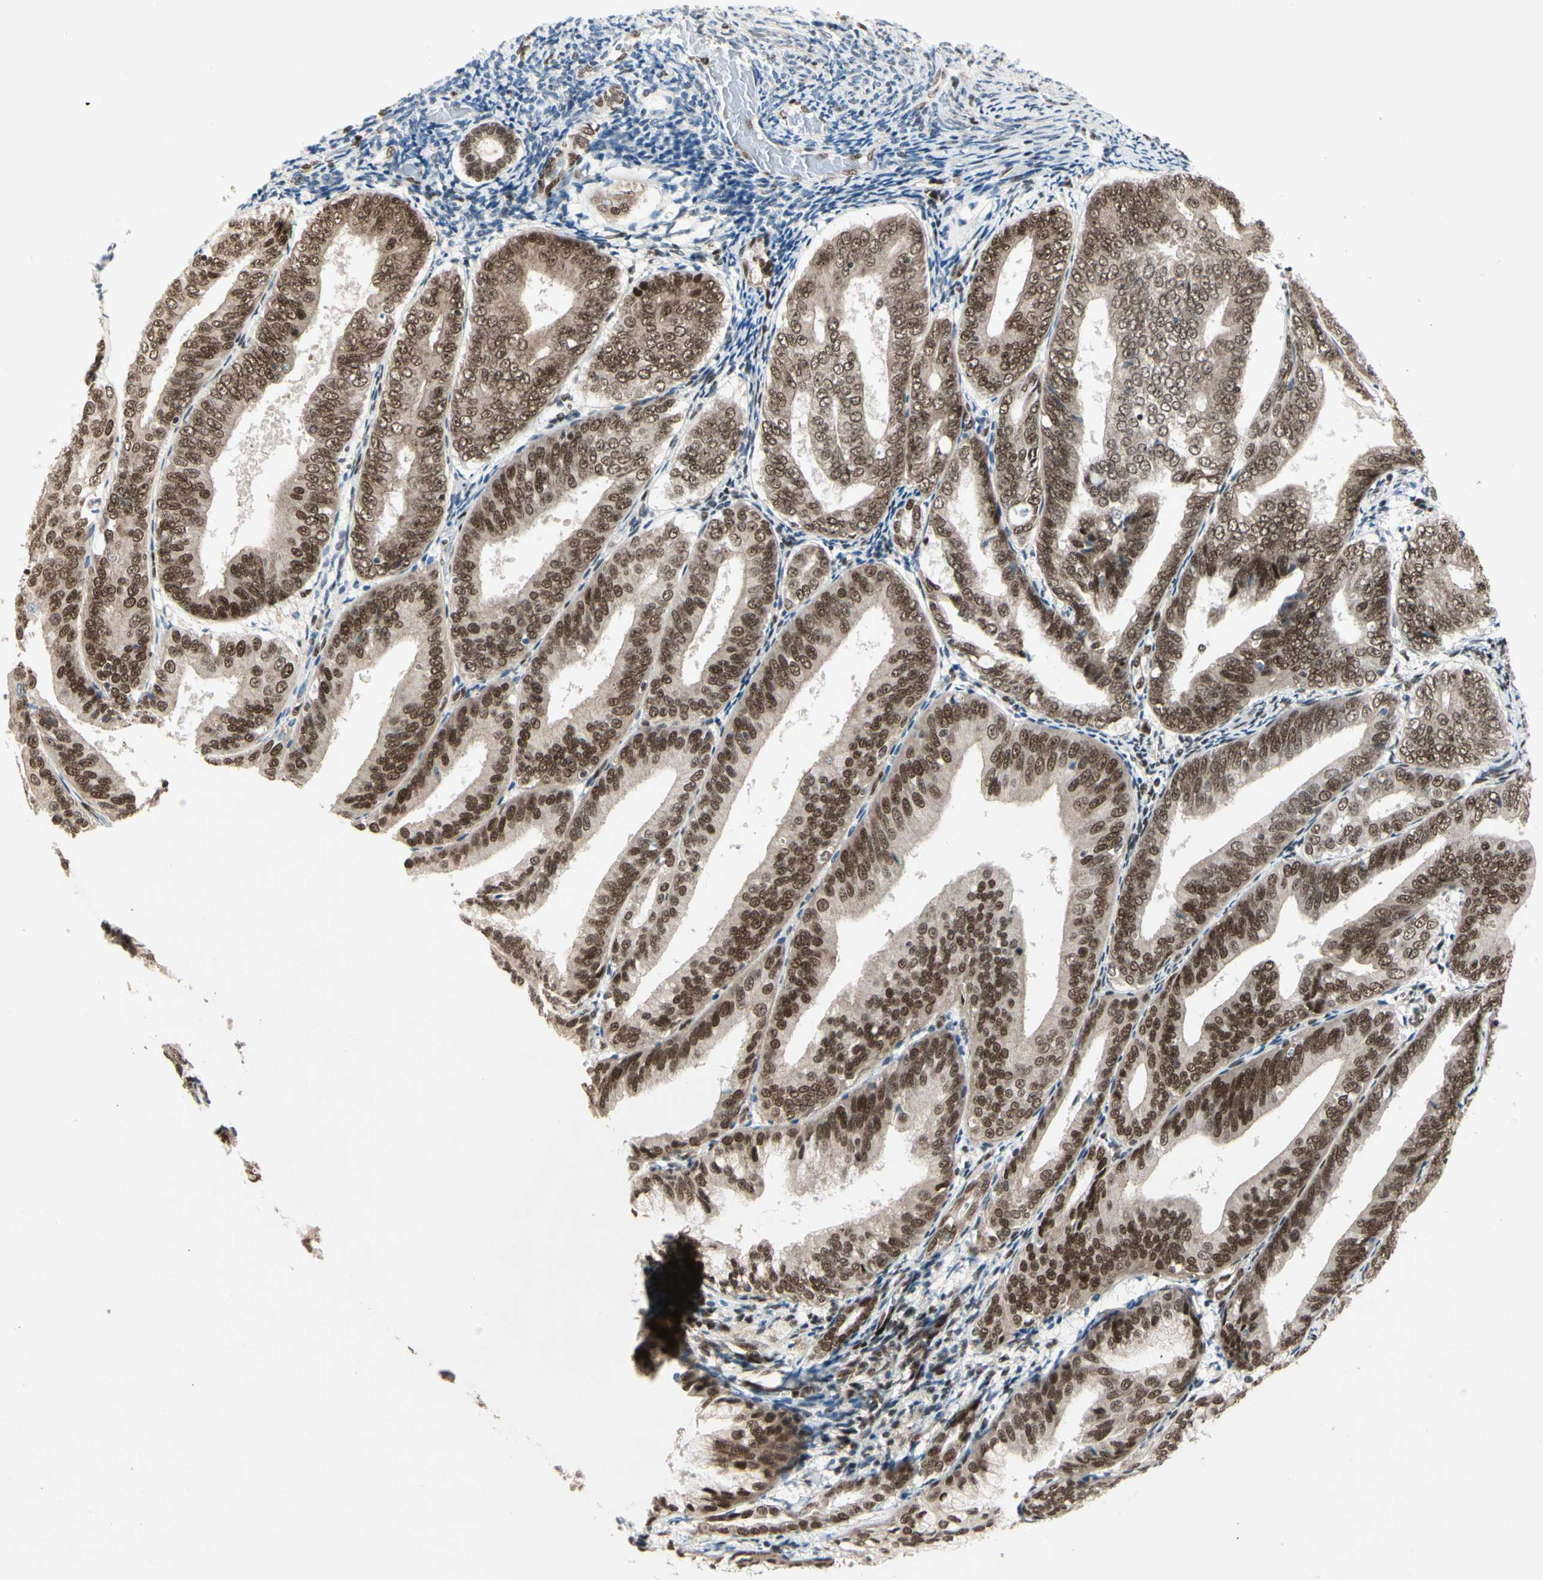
{"staining": {"intensity": "moderate", "quantity": ">75%", "location": "nuclear"}, "tissue": "endometrial cancer", "cell_type": "Tumor cells", "image_type": "cancer", "snomed": [{"axis": "morphology", "description": "Adenocarcinoma, NOS"}, {"axis": "topography", "description": "Endometrium"}], "caption": "DAB (3,3'-diaminobenzidine) immunohistochemical staining of human adenocarcinoma (endometrial) displays moderate nuclear protein staining in about >75% of tumor cells. The protein of interest is shown in brown color, while the nuclei are stained blue.", "gene": "CHAMP1", "patient": {"sex": "female", "age": 63}}